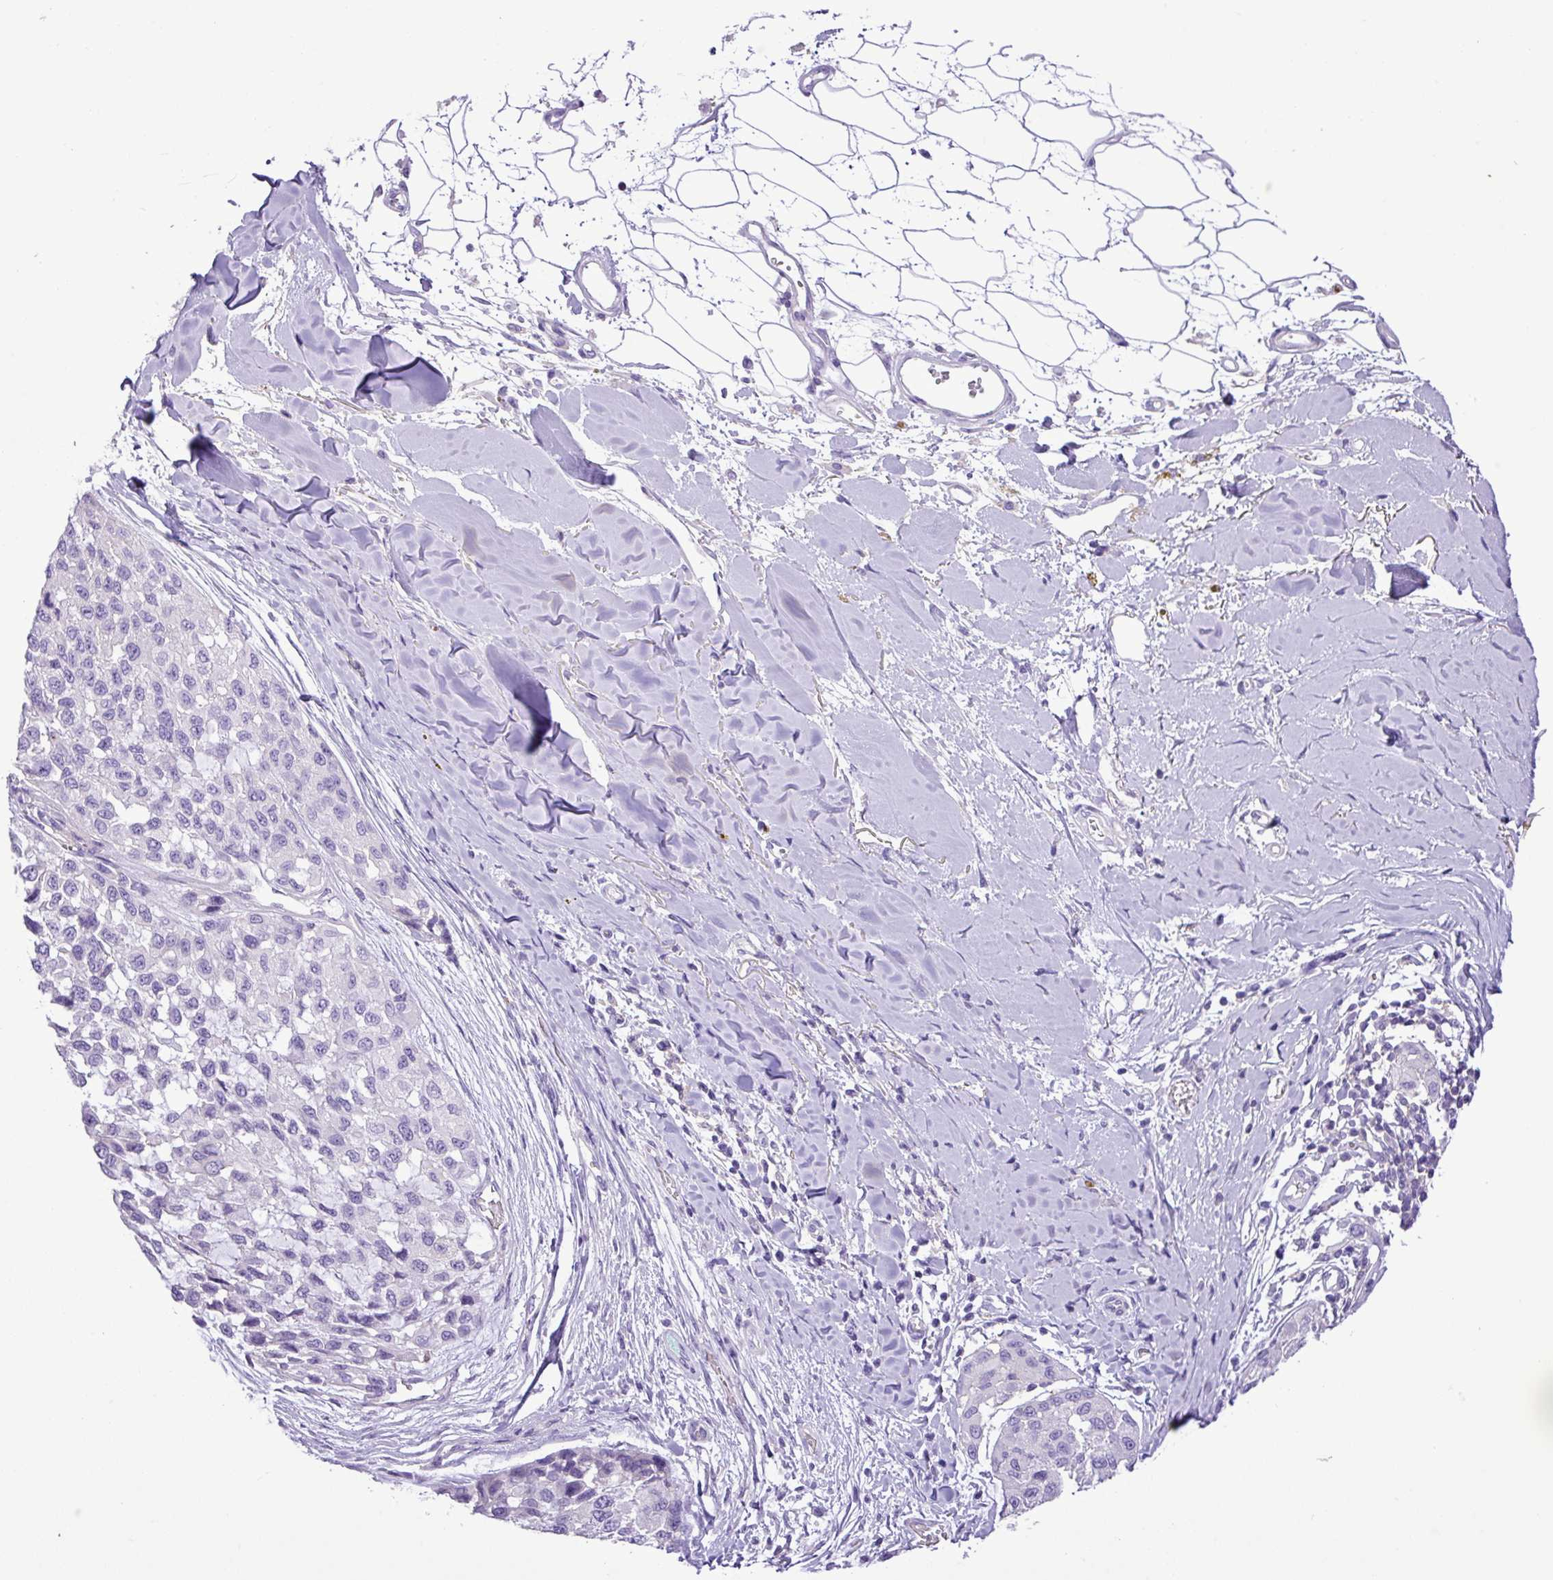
{"staining": {"intensity": "negative", "quantity": "none", "location": "none"}, "tissue": "melanoma", "cell_type": "Tumor cells", "image_type": "cancer", "snomed": [{"axis": "morphology", "description": "Malignant melanoma, NOS"}, {"axis": "topography", "description": "Skin"}], "caption": "Photomicrograph shows no significant protein staining in tumor cells of malignant melanoma.", "gene": "ZNF334", "patient": {"sex": "male", "age": 62}}